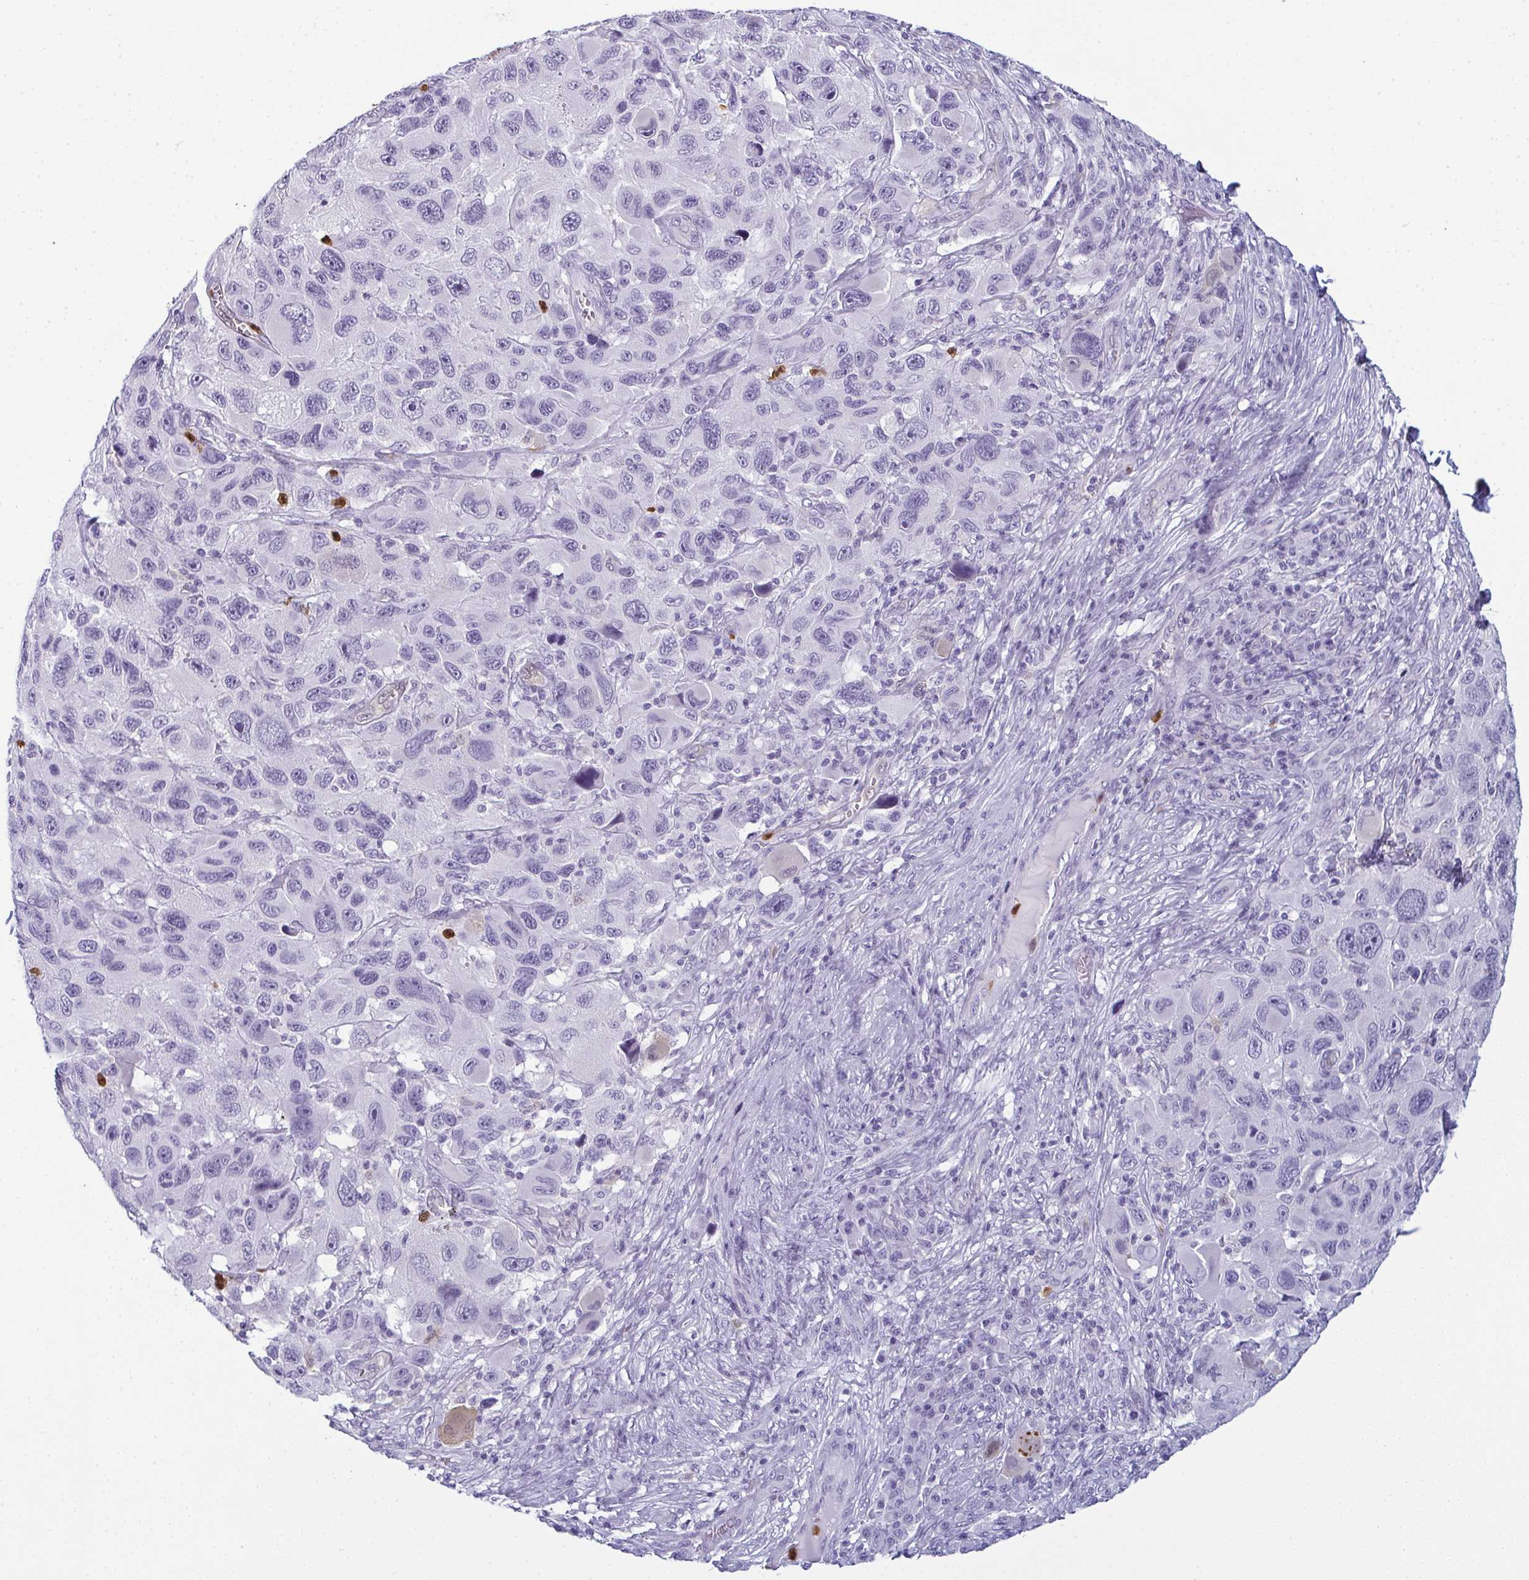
{"staining": {"intensity": "negative", "quantity": "none", "location": "none"}, "tissue": "melanoma", "cell_type": "Tumor cells", "image_type": "cancer", "snomed": [{"axis": "morphology", "description": "Malignant melanoma, NOS"}, {"axis": "topography", "description": "Skin"}], "caption": "Tumor cells are negative for brown protein staining in malignant melanoma. (Brightfield microscopy of DAB (3,3'-diaminobenzidine) IHC at high magnification).", "gene": "CDA", "patient": {"sex": "male", "age": 53}}